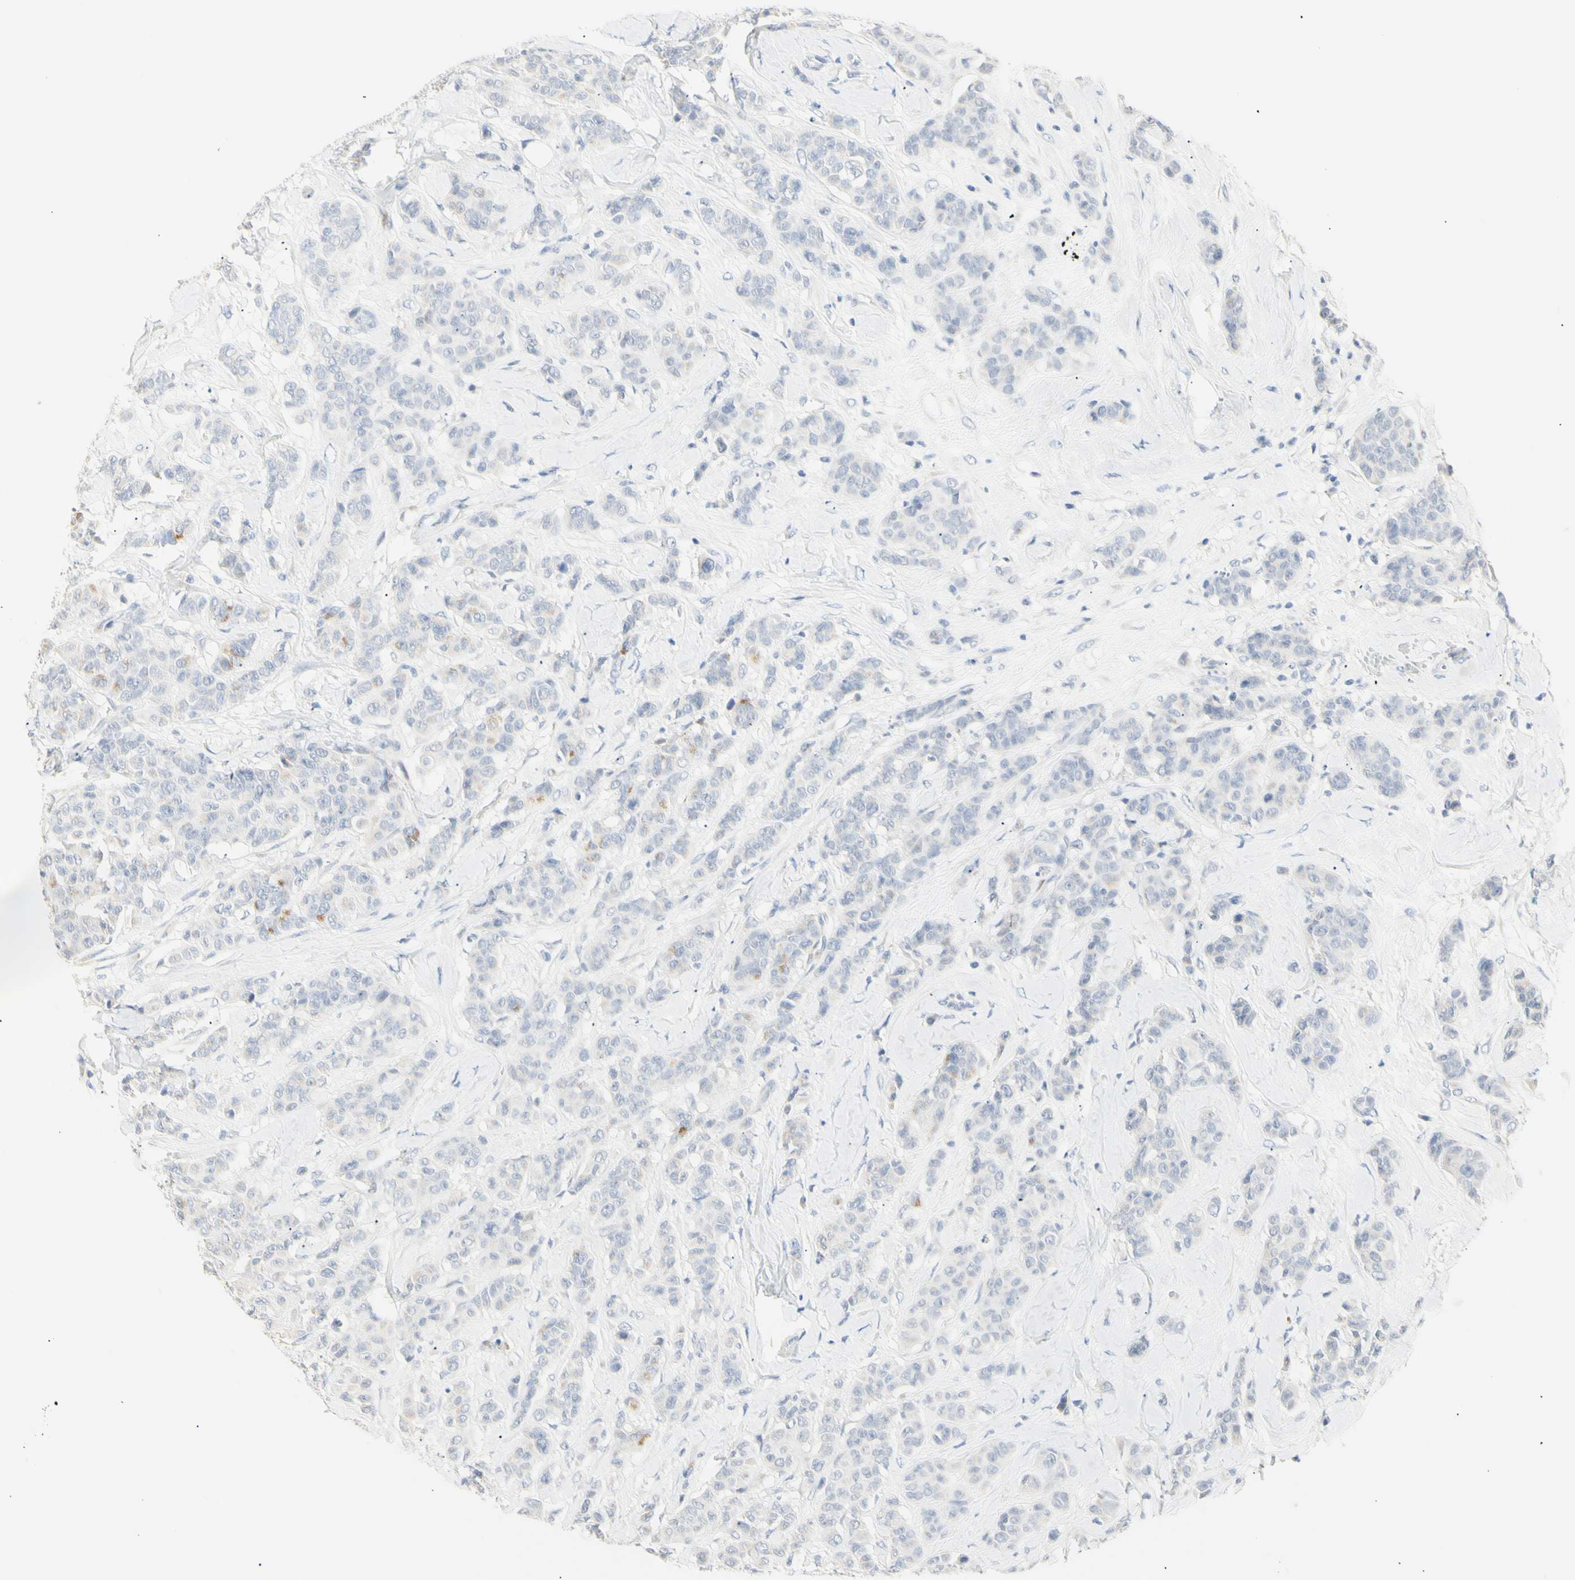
{"staining": {"intensity": "negative", "quantity": "none", "location": "none"}, "tissue": "breast cancer", "cell_type": "Tumor cells", "image_type": "cancer", "snomed": [{"axis": "morphology", "description": "Normal tissue, NOS"}, {"axis": "morphology", "description": "Duct carcinoma"}, {"axis": "topography", "description": "Breast"}], "caption": "An immunohistochemistry histopathology image of breast cancer (infiltrating ductal carcinoma) is shown. There is no staining in tumor cells of breast cancer (infiltrating ductal carcinoma). Brightfield microscopy of IHC stained with DAB (brown) and hematoxylin (blue), captured at high magnification.", "gene": "B4GALNT3", "patient": {"sex": "female", "age": 40}}